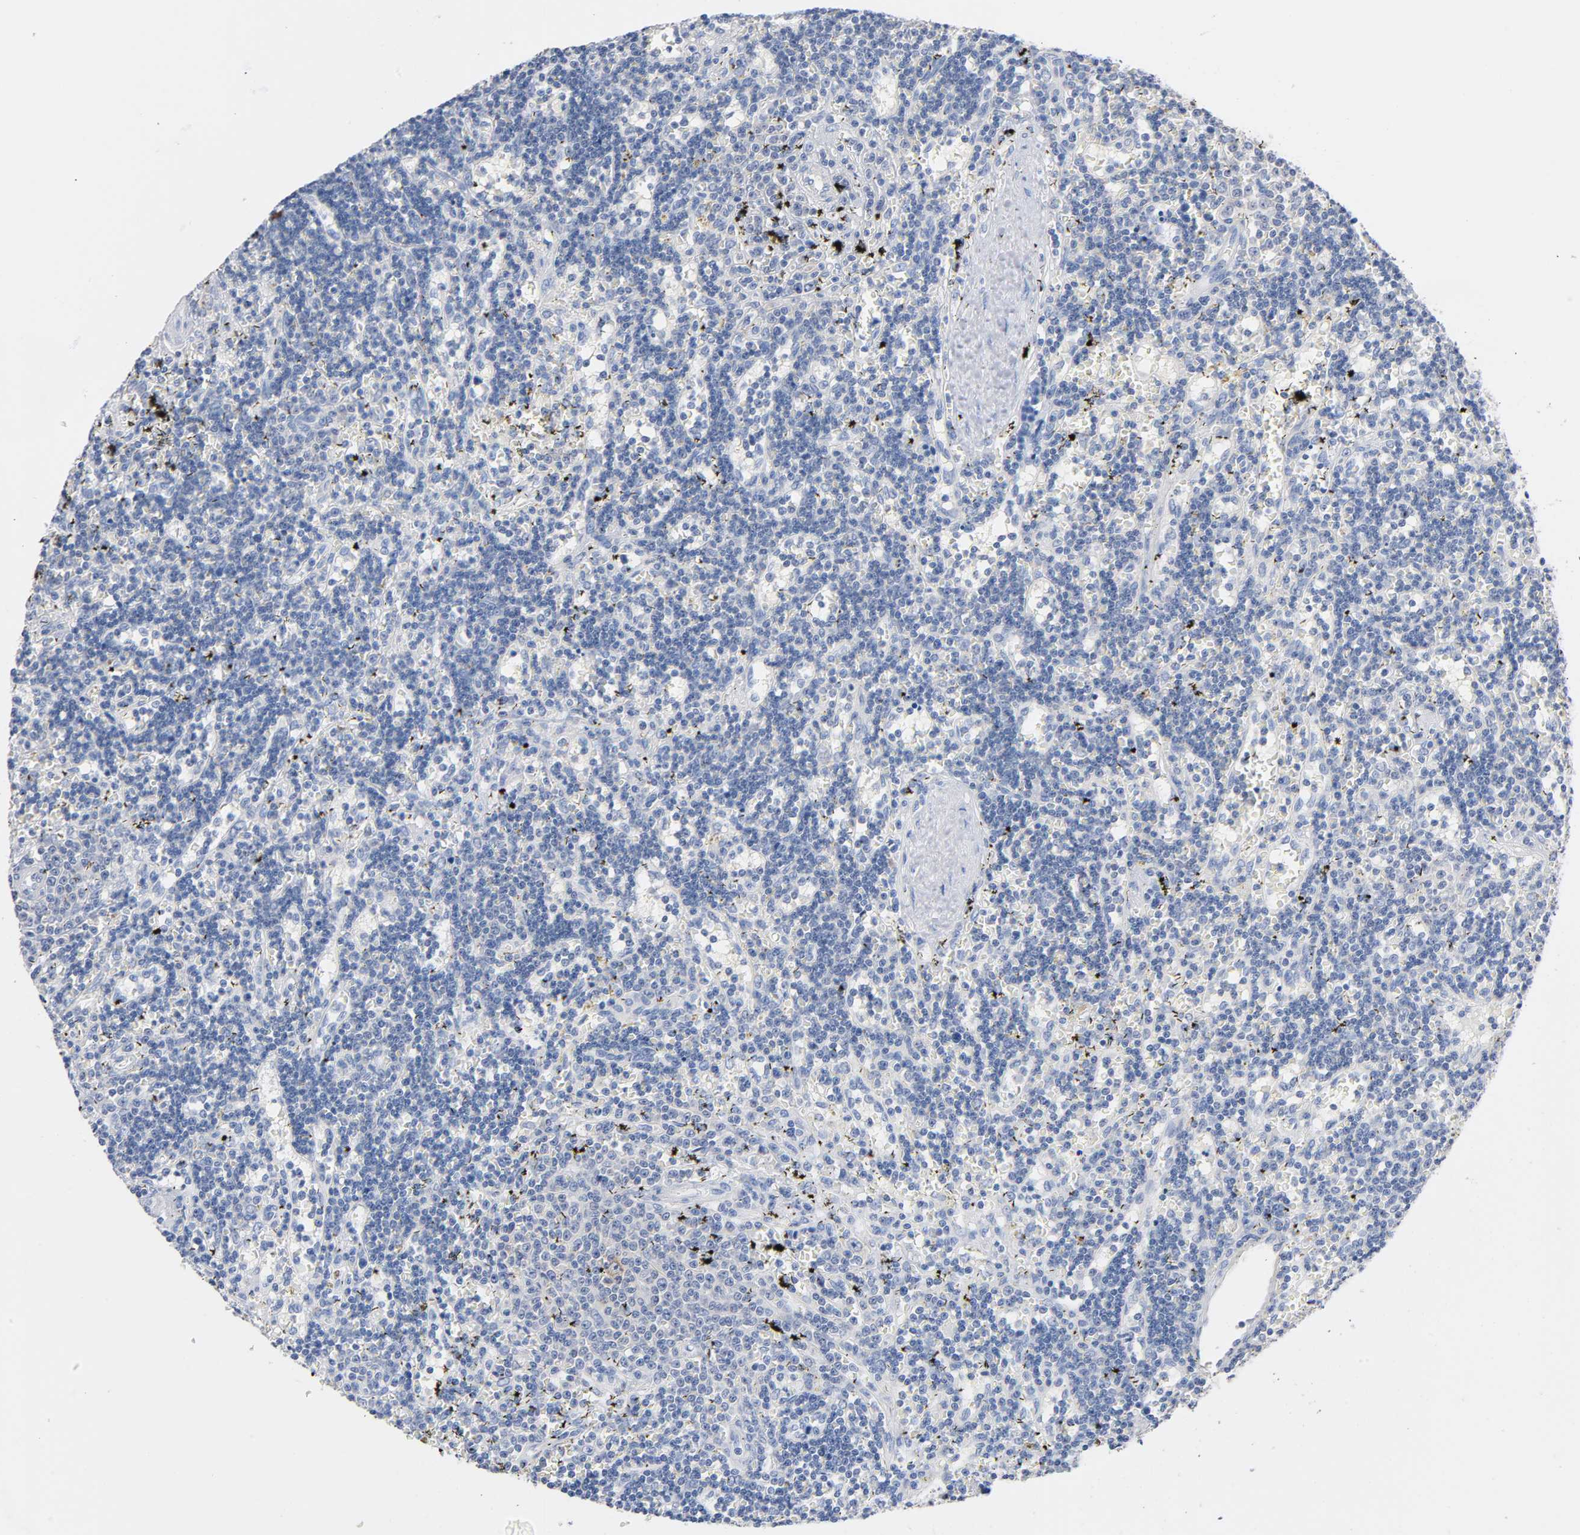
{"staining": {"intensity": "negative", "quantity": "none", "location": "none"}, "tissue": "lymphoma", "cell_type": "Tumor cells", "image_type": "cancer", "snomed": [{"axis": "morphology", "description": "Malignant lymphoma, non-Hodgkin's type, Low grade"}, {"axis": "topography", "description": "Spleen"}], "caption": "A high-resolution image shows immunohistochemistry staining of lymphoma, which exhibits no significant positivity in tumor cells.", "gene": "MALT1", "patient": {"sex": "male", "age": 60}}